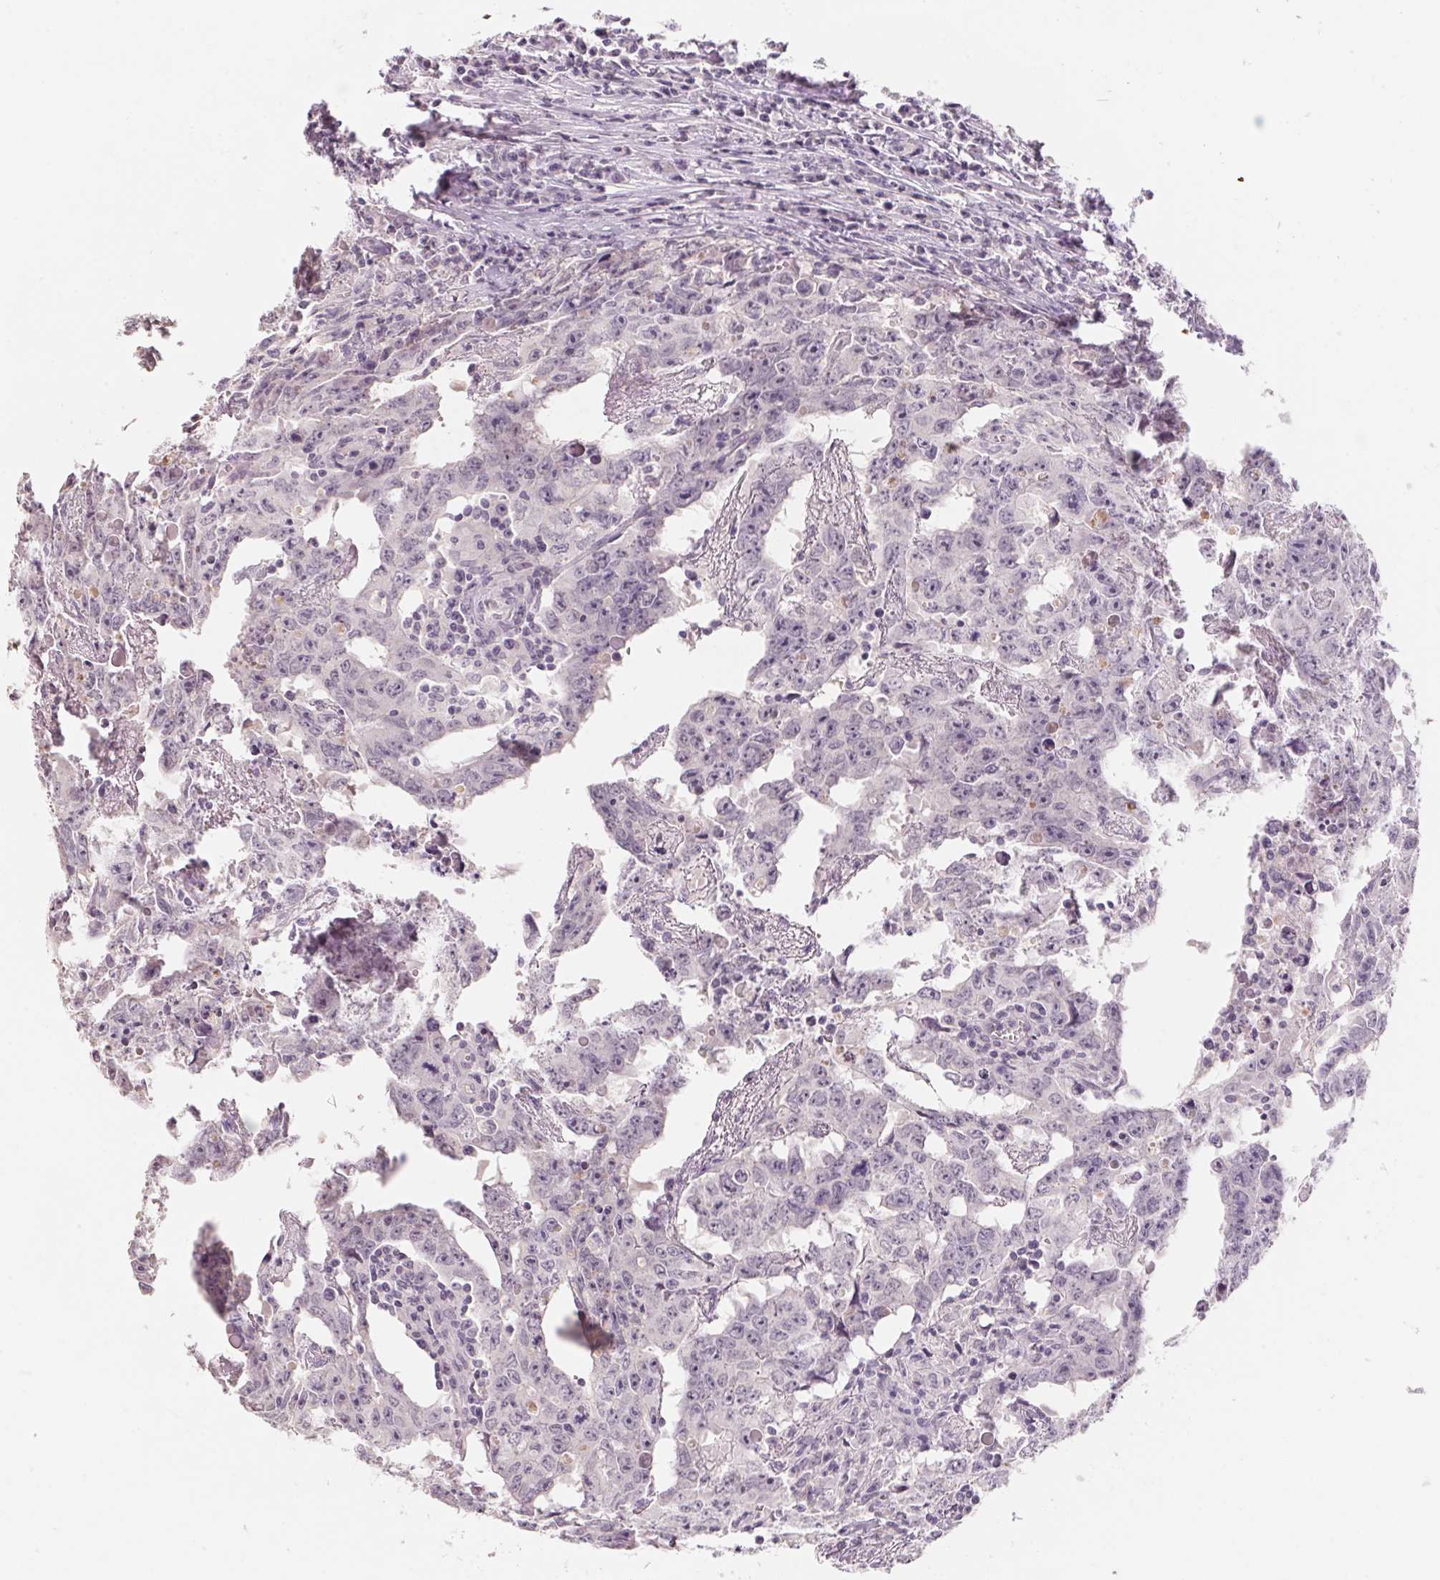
{"staining": {"intensity": "negative", "quantity": "none", "location": "none"}, "tissue": "testis cancer", "cell_type": "Tumor cells", "image_type": "cancer", "snomed": [{"axis": "morphology", "description": "Carcinoma, Embryonal, NOS"}, {"axis": "topography", "description": "Testis"}], "caption": "This is an immunohistochemistry (IHC) photomicrograph of testis embryonal carcinoma. There is no expression in tumor cells.", "gene": "CAPZA3", "patient": {"sex": "male", "age": 22}}